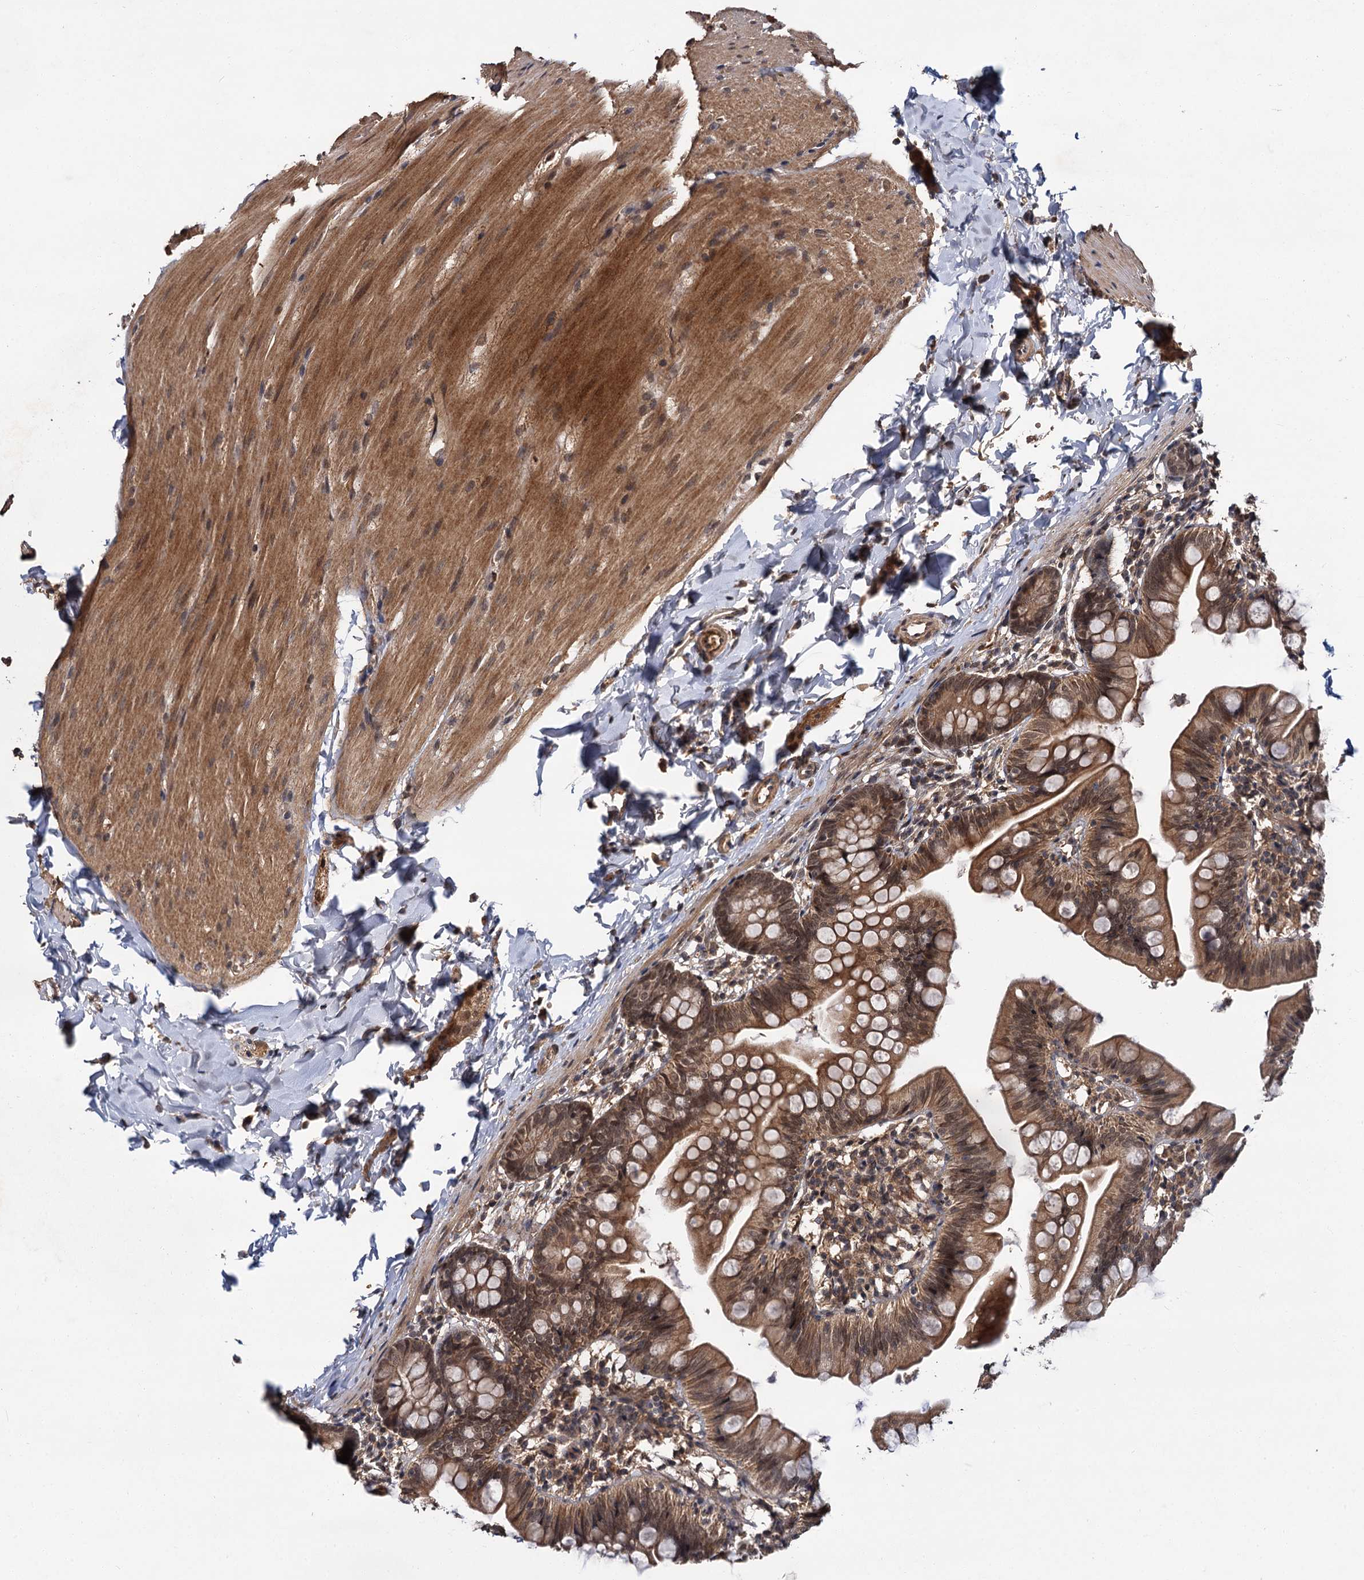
{"staining": {"intensity": "moderate", "quantity": ">75%", "location": "cytoplasmic/membranous,nuclear"}, "tissue": "small intestine", "cell_type": "Glandular cells", "image_type": "normal", "snomed": [{"axis": "morphology", "description": "Normal tissue, NOS"}, {"axis": "topography", "description": "Small intestine"}], "caption": "Protein staining of normal small intestine demonstrates moderate cytoplasmic/membranous,nuclear staining in about >75% of glandular cells.", "gene": "MBD6", "patient": {"sex": "male", "age": 7}}